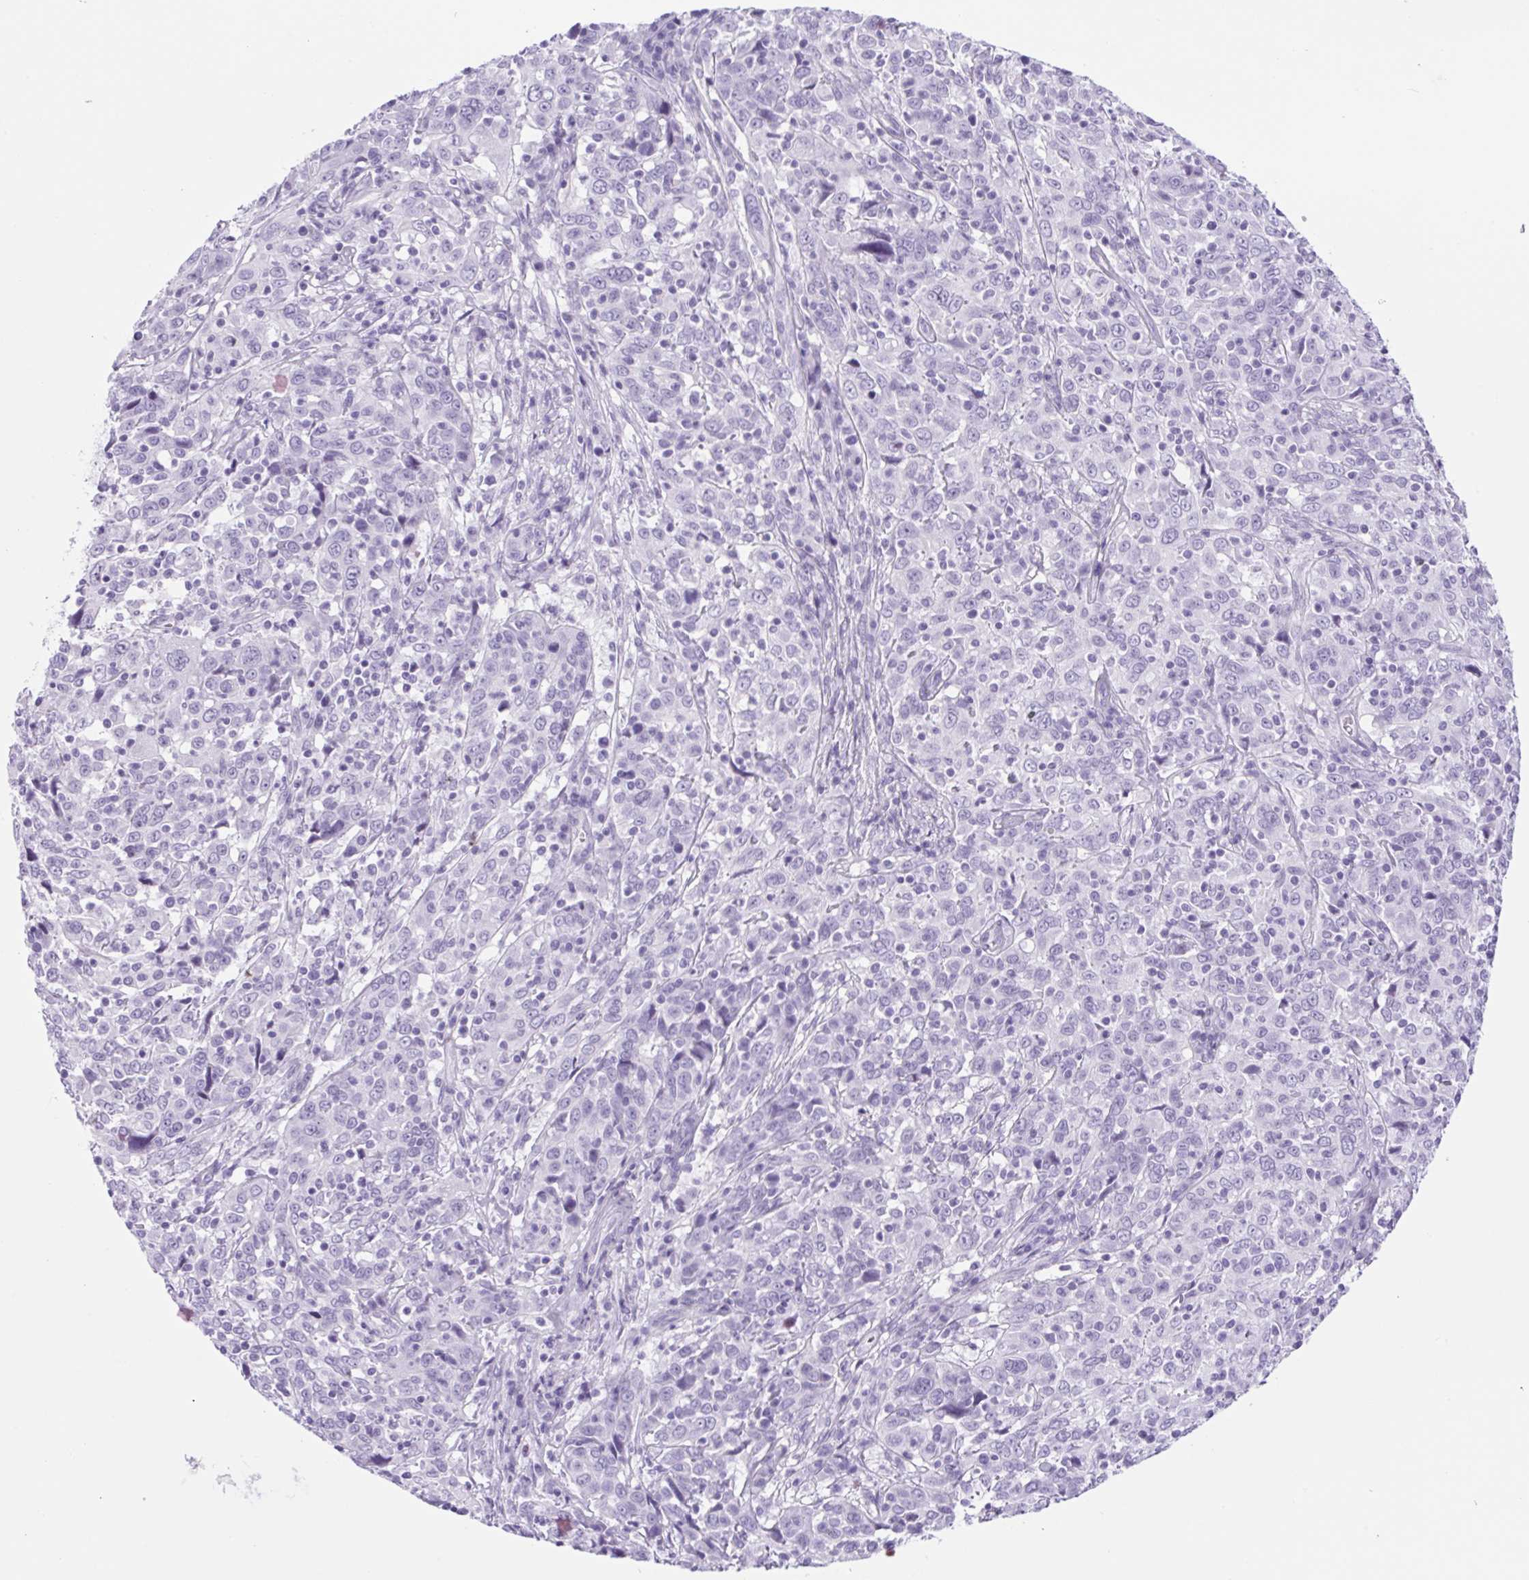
{"staining": {"intensity": "negative", "quantity": "none", "location": "none"}, "tissue": "cervical cancer", "cell_type": "Tumor cells", "image_type": "cancer", "snomed": [{"axis": "morphology", "description": "Squamous cell carcinoma, NOS"}, {"axis": "topography", "description": "Cervix"}], "caption": "An immunohistochemistry (IHC) image of cervical squamous cell carcinoma is shown. There is no staining in tumor cells of cervical squamous cell carcinoma.", "gene": "SPACA5B", "patient": {"sex": "female", "age": 46}}